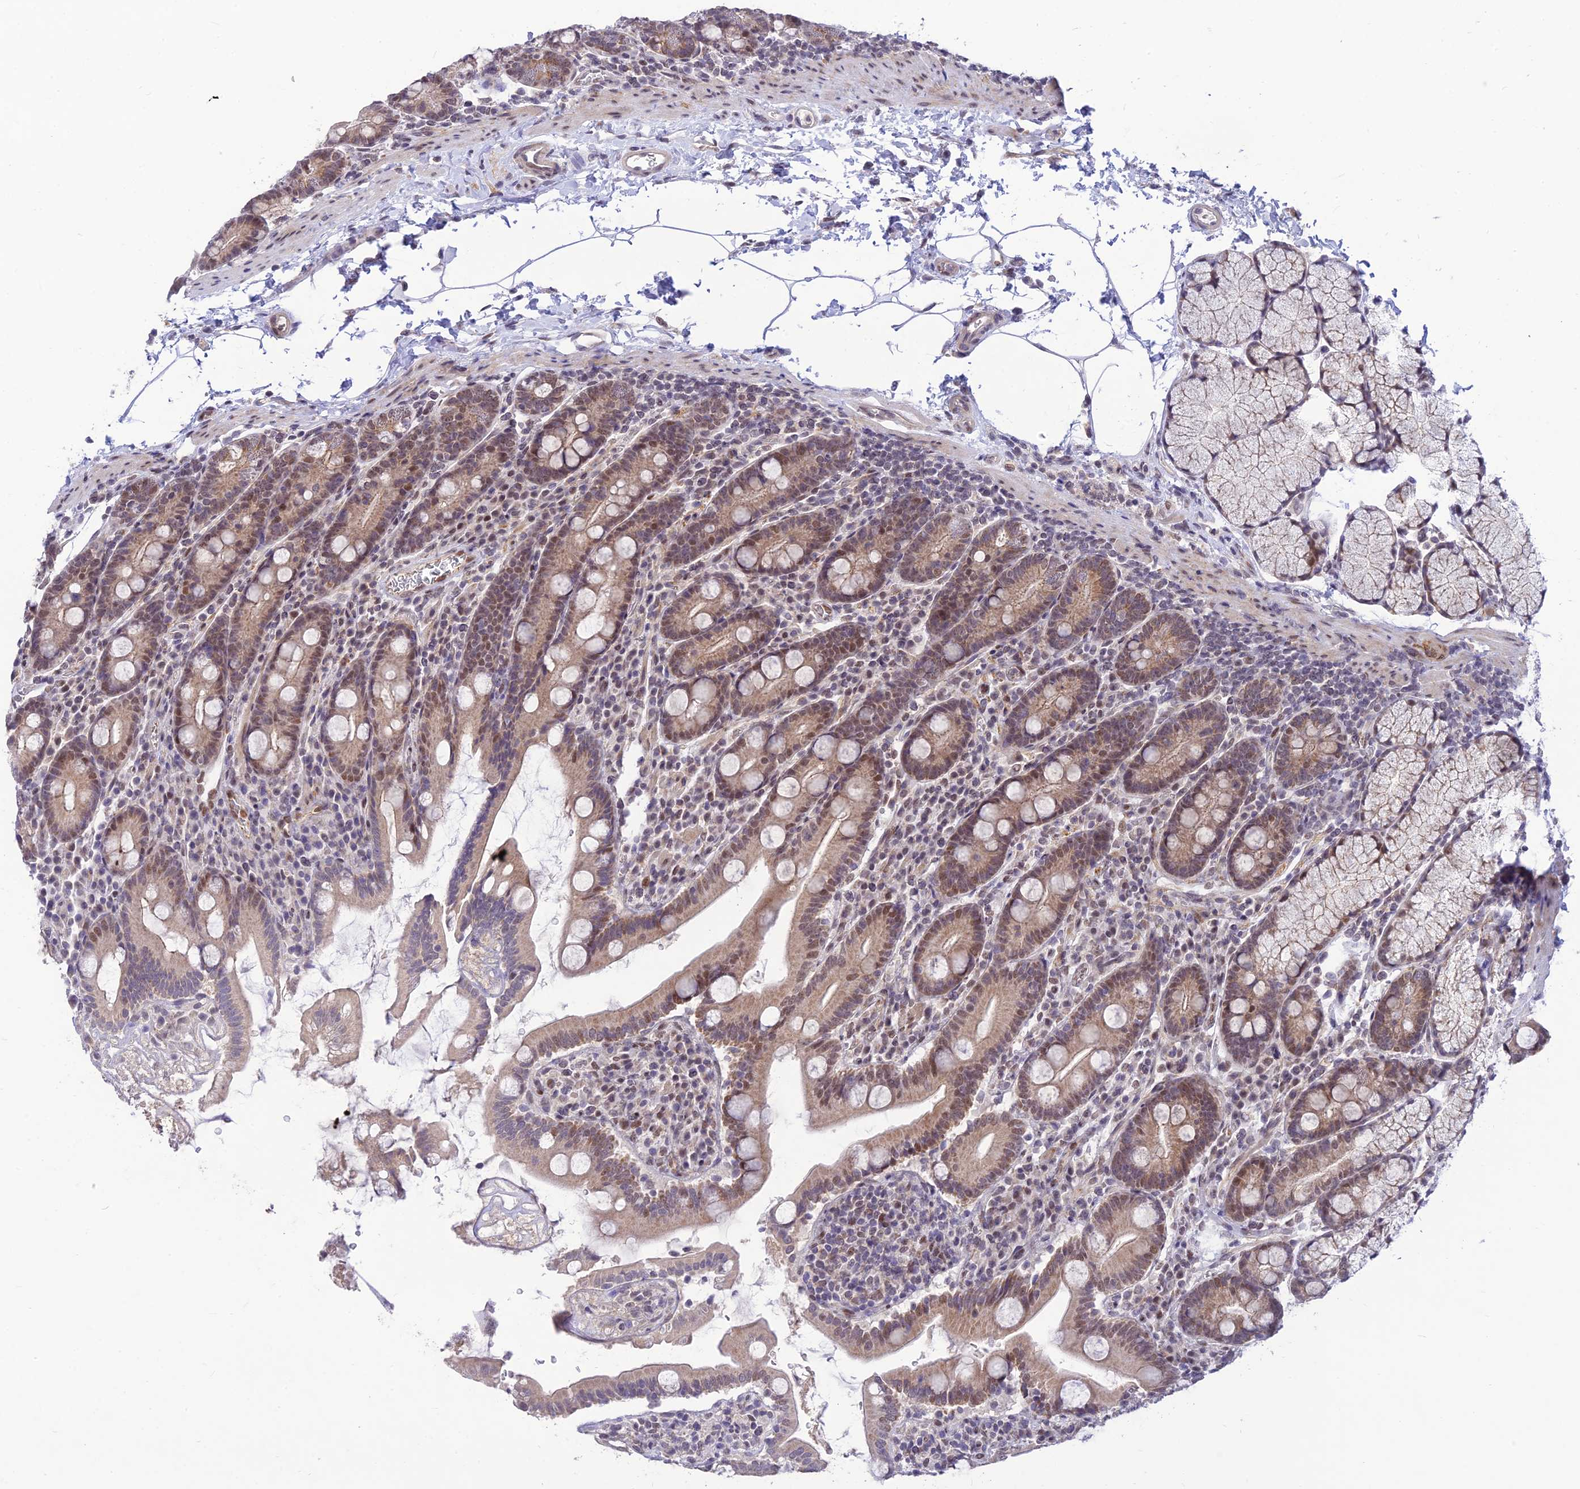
{"staining": {"intensity": "moderate", "quantity": ">75%", "location": "cytoplasmic/membranous,nuclear"}, "tissue": "duodenum", "cell_type": "Glandular cells", "image_type": "normal", "snomed": [{"axis": "morphology", "description": "Normal tissue, NOS"}, {"axis": "topography", "description": "Duodenum"}], "caption": "This image reveals unremarkable duodenum stained with immunohistochemistry (IHC) to label a protein in brown. The cytoplasmic/membranous,nuclear of glandular cells show moderate positivity for the protein. Nuclei are counter-stained blue.", "gene": "MICOS13", "patient": {"sex": "male", "age": 35}}